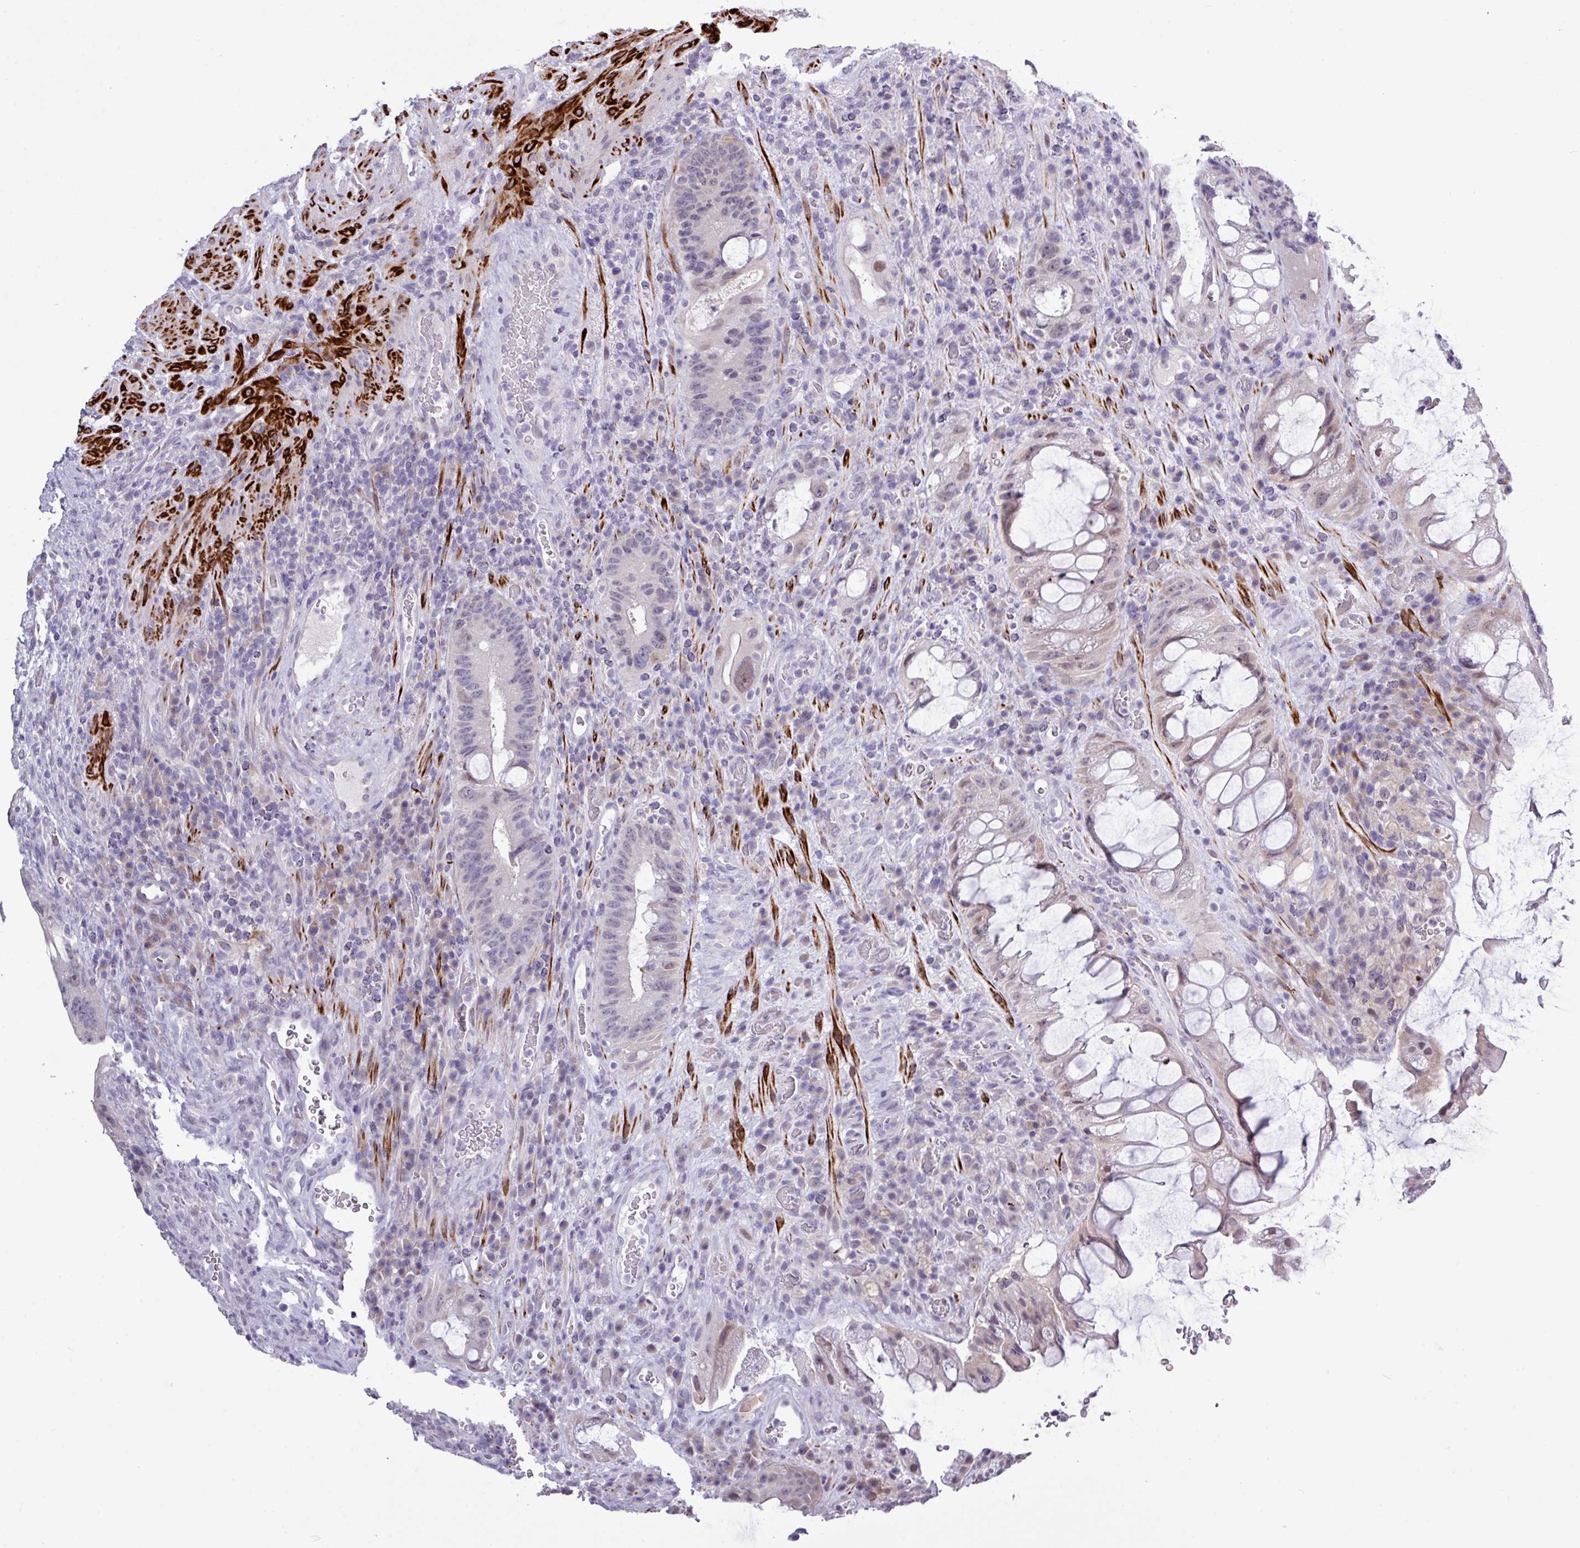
{"staining": {"intensity": "negative", "quantity": "none", "location": "none"}, "tissue": "colorectal cancer", "cell_type": "Tumor cells", "image_type": "cancer", "snomed": [{"axis": "morphology", "description": "Adenocarcinoma, NOS"}, {"axis": "topography", "description": "Rectum"}], "caption": "A micrograph of colorectal cancer (adenocarcinoma) stained for a protein reveals no brown staining in tumor cells.", "gene": "RIPPLY1", "patient": {"sex": "male", "age": 59}}